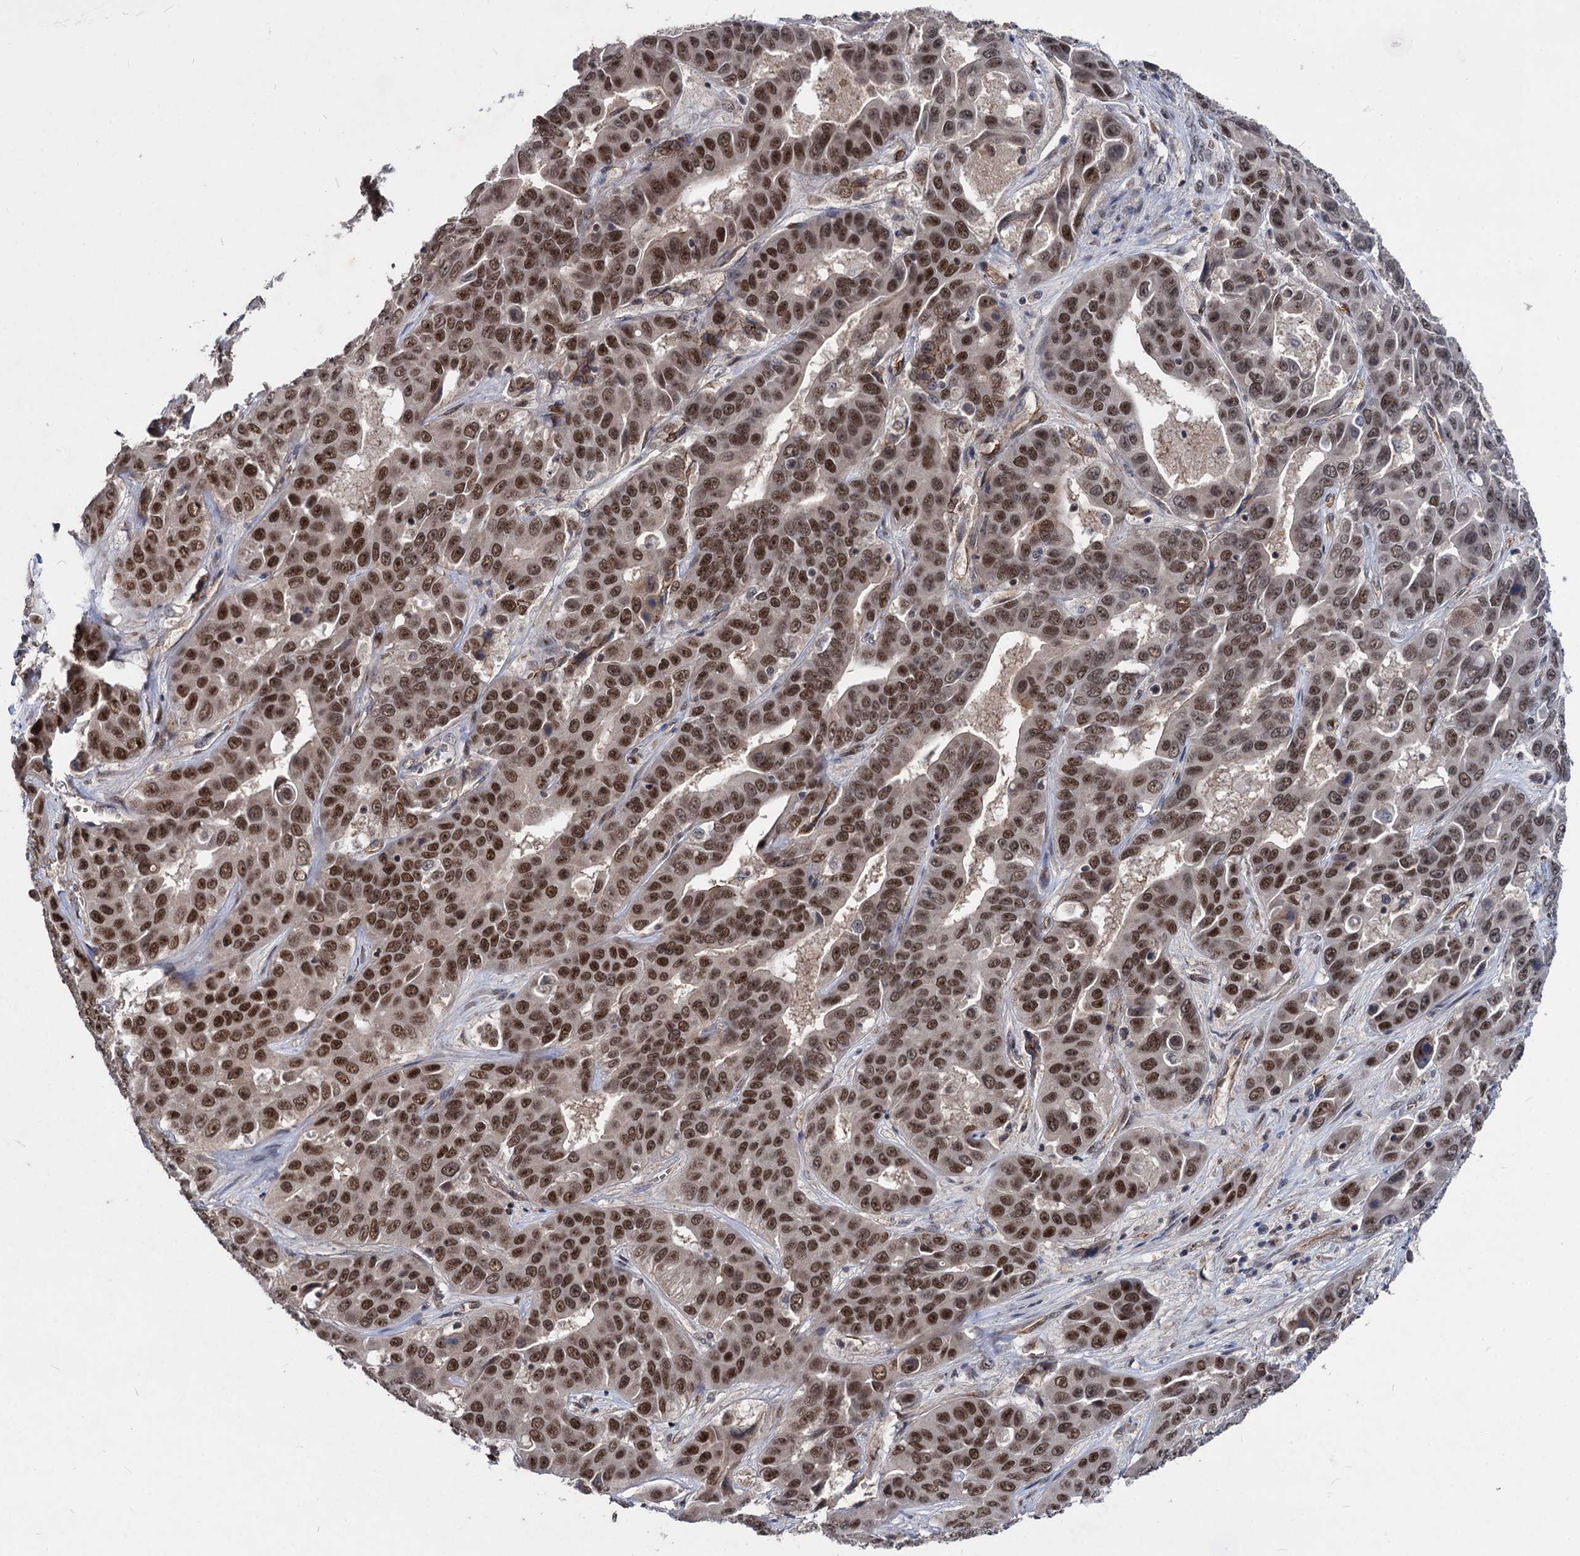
{"staining": {"intensity": "strong", "quantity": ">75%", "location": "nuclear"}, "tissue": "liver cancer", "cell_type": "Tumor cells", "image_type": "cancer", "snomed": [{"axis": "morphology", "description": "Cholangiocarcinoma"}, {"axis": "topography", "description": "Liver"}], "caption": "A brown stain highlights strong nuclear expression of a protein in human cholangiocarcinoma (liver) tumor cells.", "gene": "GALNT11", "patient": {"sex": "female", "age": 52}}